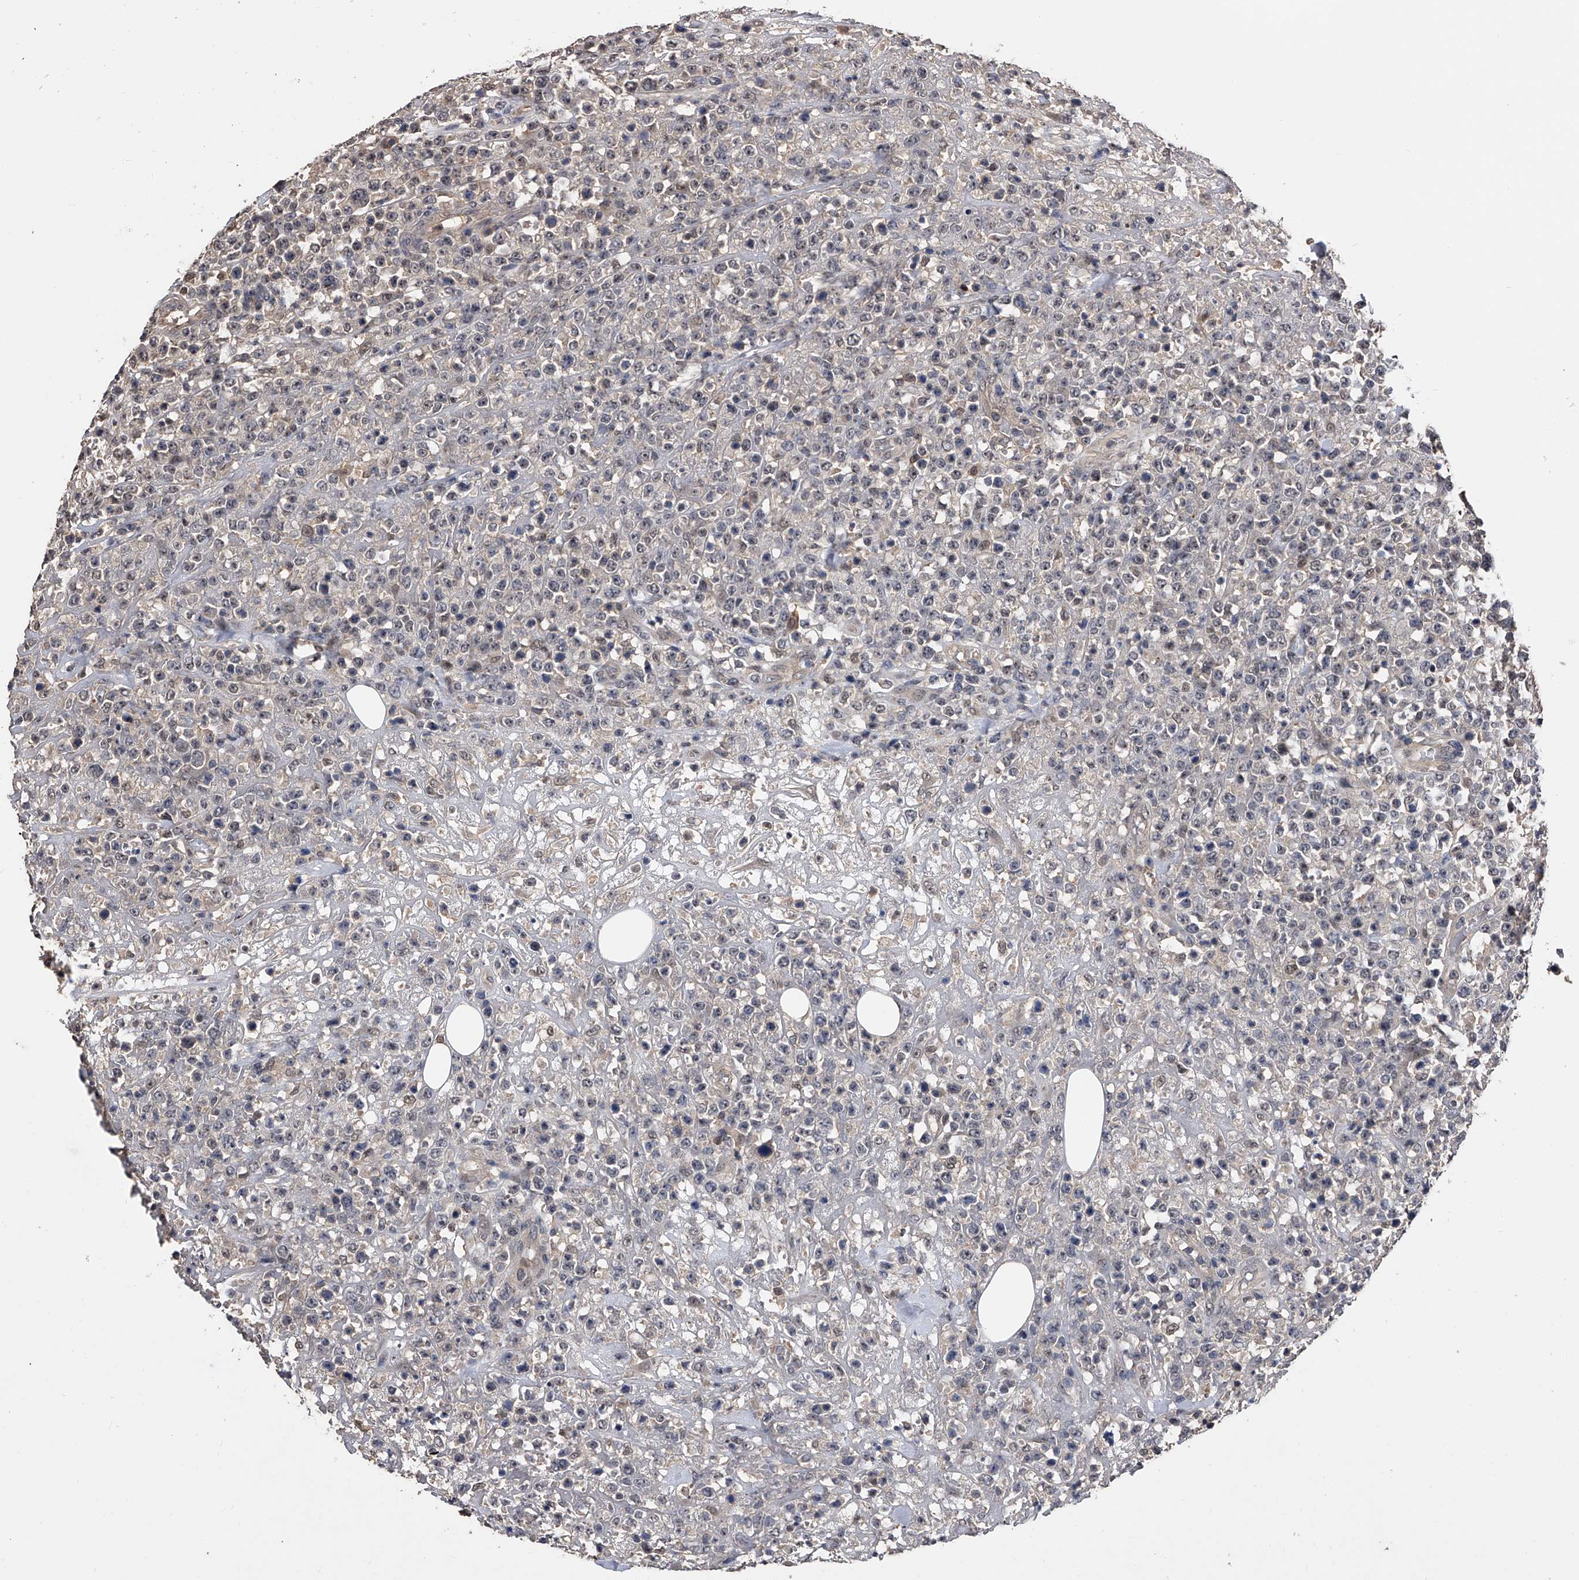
{"staining": {"intensity": "negative", "quantity": "none", "location": "none"}, "tissue": "lymphoma", "cell_type": "Tumor cells", "image_type": "cancer", "snomed": [{"axis": "morphology", "description": "Malignant lymphoma, non-Hodgkin's type, High grade"}, {"axis": "topography", "description": "Colon"}], "caption": "Micrograph shows no significant protein expression in tumor cells of malignant lymphoma, non-Hodgkin's type (high-grade).", "gene": "EFCAB7", "patient": {"sex": "female", "age": 53}}